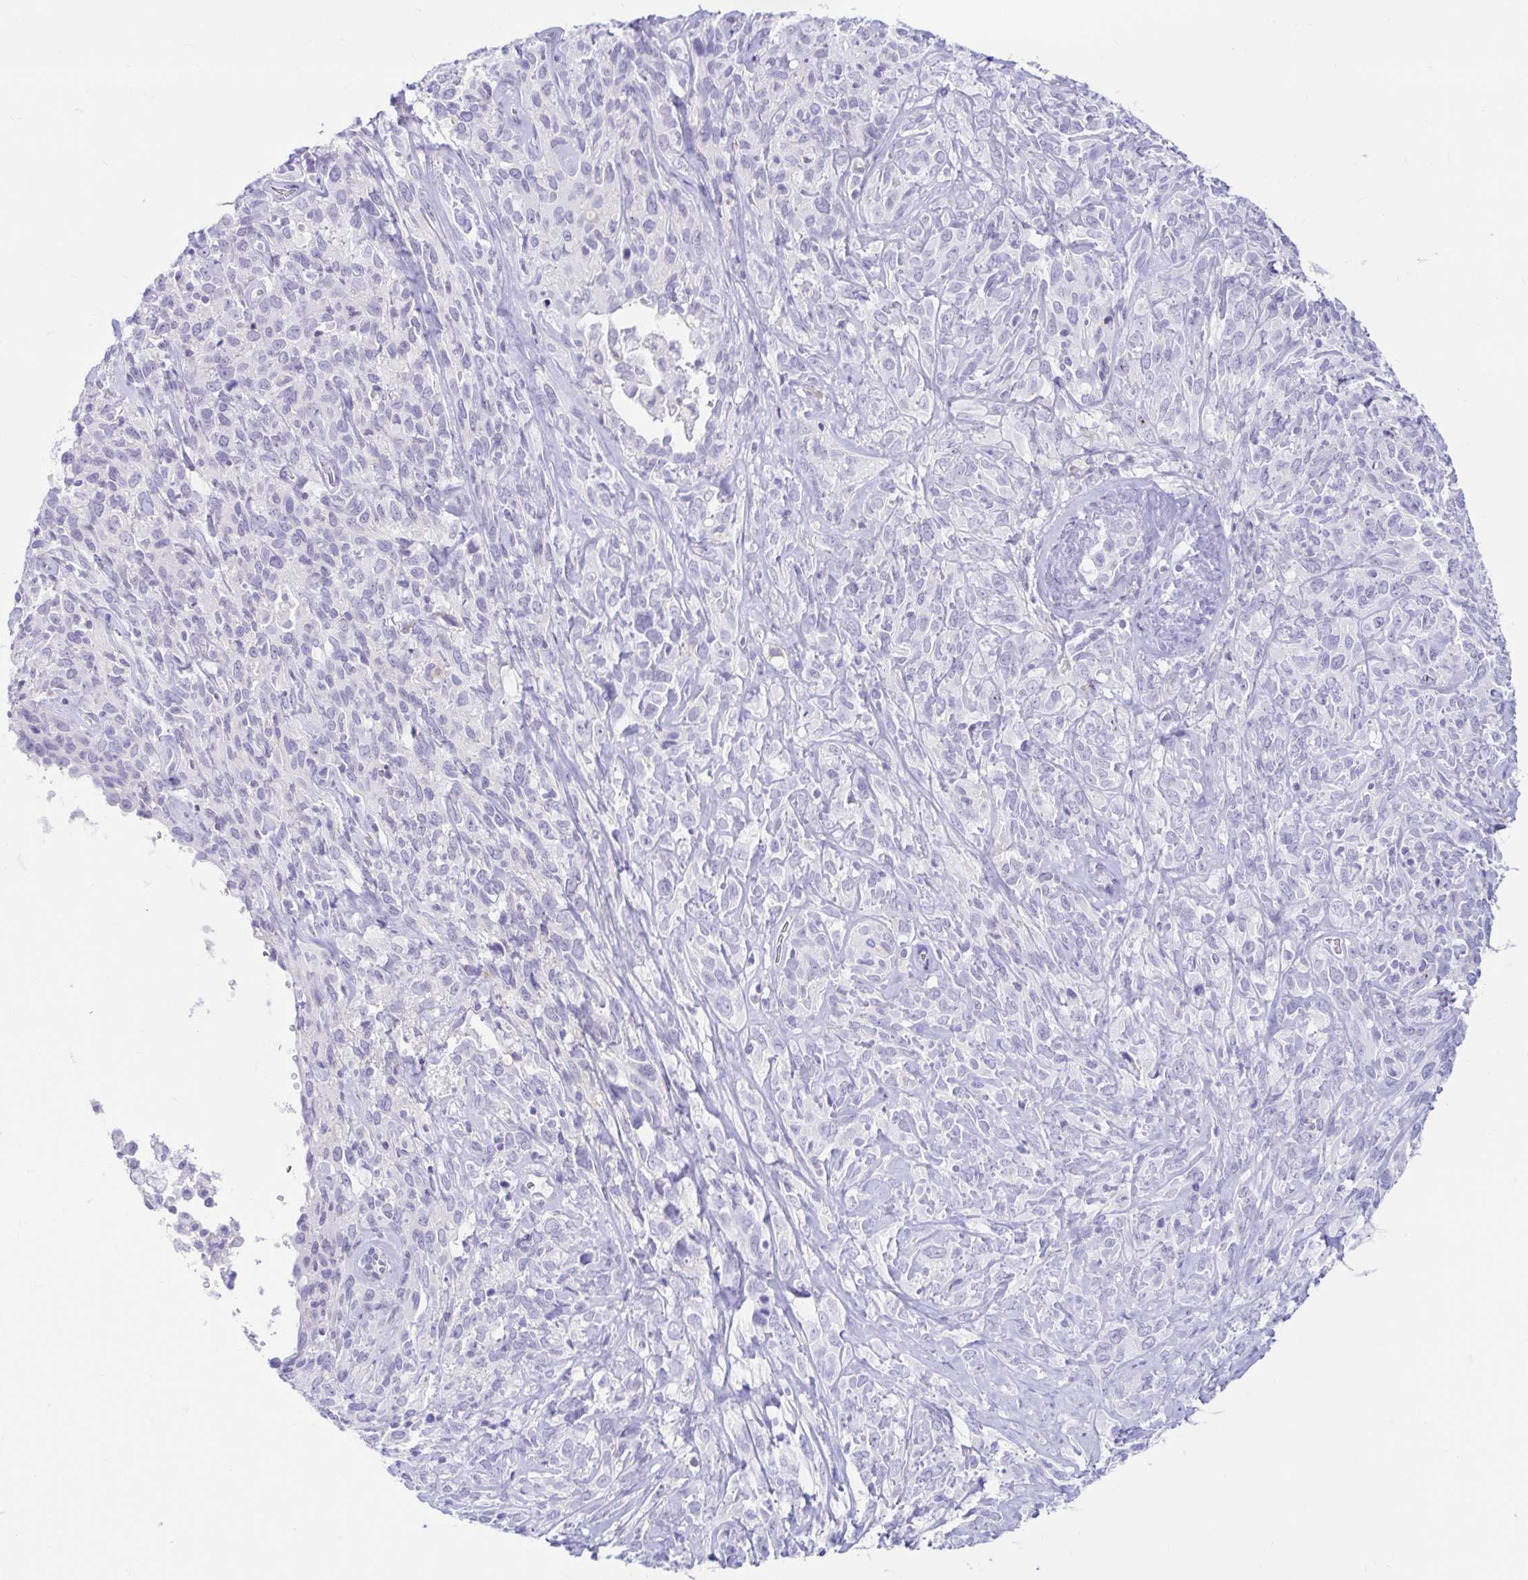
{"staining": {"intensity": "negative", "quantity": "none", "location": "none"}, "tissue": "cervical cancer", "cell_type": "Tumor cells", "image_type": "cancer", "snomed": [{"axis": "morphology", "description": "Normal tissue, NOS"}, {"axis": "morphology", "description": "Squamous cell carcinoma, NOS"}, {"axis": "topography", "description": "Cervix"}], "caption": "This is an immunohistochemistry histopathology image of human cervical squamous cell carcinoma. There is no staining in tumor cells.", "gene": "BEST1", "patient": {"sex": "female", "age": 51}}